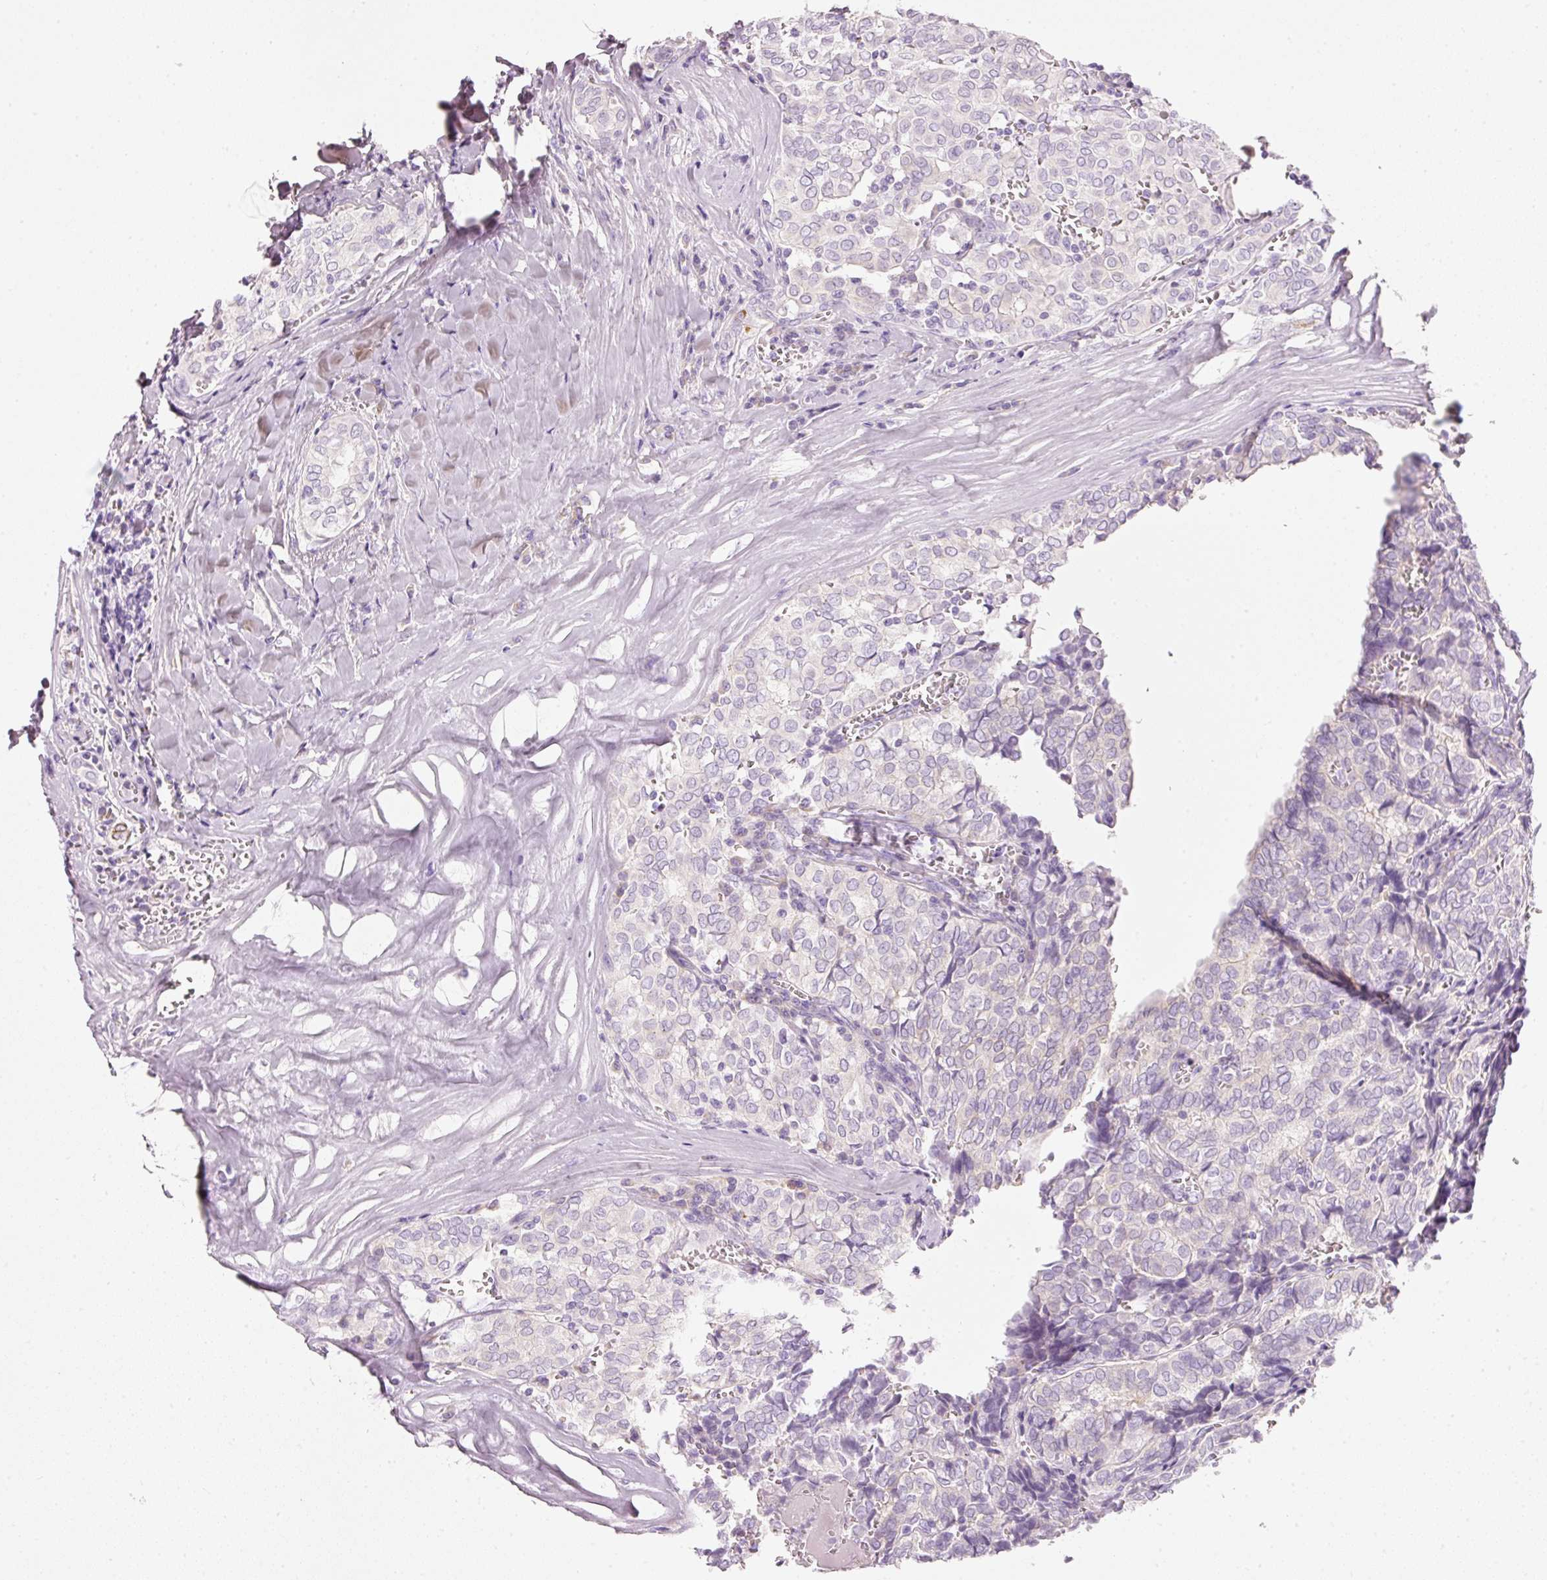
{"staining": {"intensity": "negative", "quantity": "none", "location": "none"}, "tissue": "thyroid cancer", "cell_type": "Tumor cells", "image_type": "cancer", "snomed": [{"axis": "morphology", "description": "Papillary adenocarcinoma, NOS"}, {"axis": "topography", "description": "Thyroid gland"}], "caption": "Papillary adenocarcinoma (thyroid) was stained to show a protein in brown. There is no significant positivity in tumor cells. Brightfield microscopy of immunohistochemistry (IHC) stained with DAB (brown) and hematoxylin (blue), captured at high magnification.", "gene": "PDXDC1", "patient": {"sex": "female", "age": 30}}